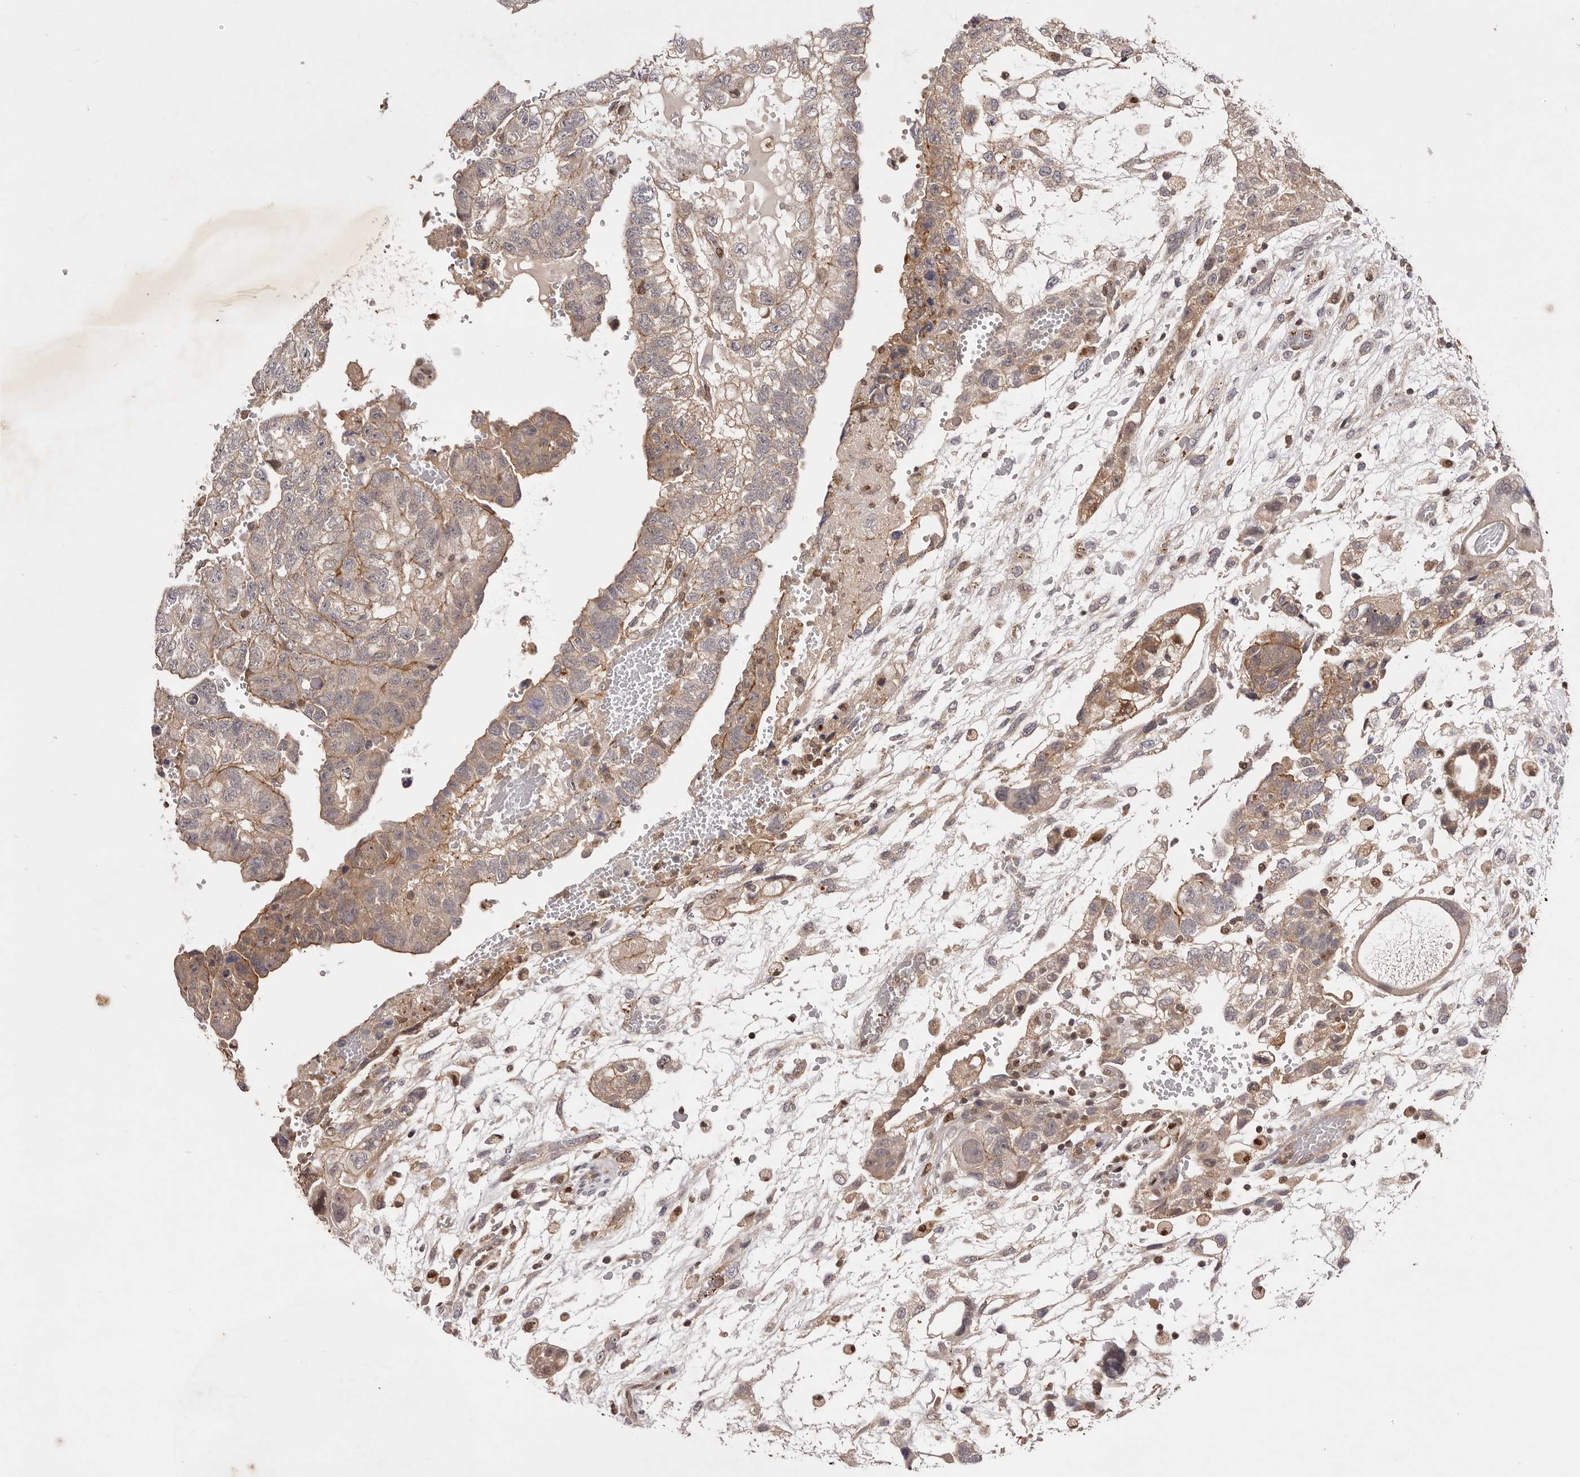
{"staining": {"intensity": "weak", "quantity": "<25%", "location": "cytoplasmic/membranous"}, "tissue": "testis cancer", "cell_type": "Tumor cells", "image_type": "cancer", "snomed": [{"axis": "morphology", "description": "Carcinoma, Embryonal, NOS"}, {"axis": "topography", "description": "Testis"}], "caption": "Tumor cells show no significant staining in testis cancer (embryonal carcinoma).", "gene": "FBXO5", "patient": {"sex": "male", "age": 36}}